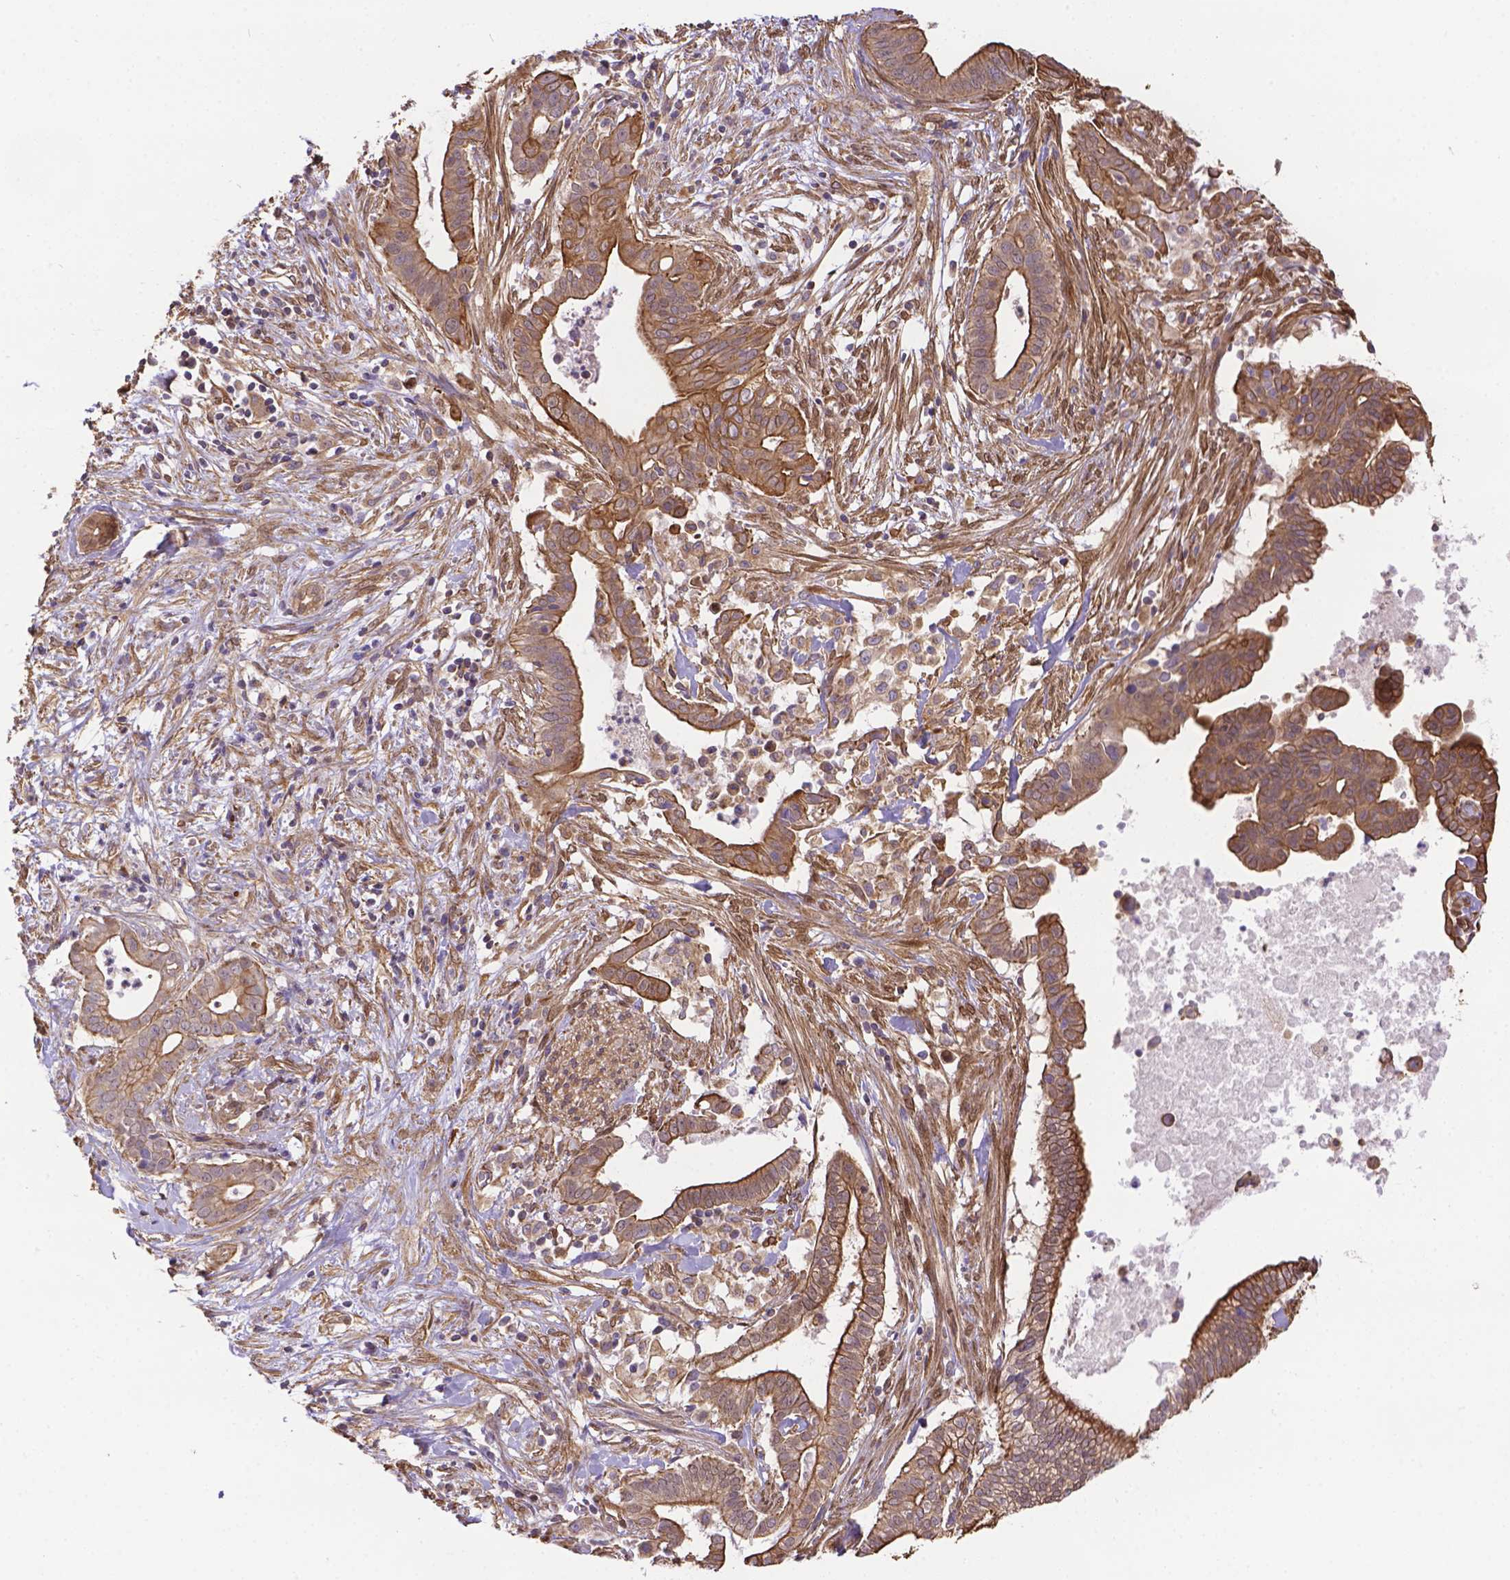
{"staining": {"intensity": "moderate", "quantity": ">75%", "location": "cytoplasmic/membranous"}, "tissue": "pancreatic cancer", "cell_type": "Tumor cells", "image_type": "cancer", "snomed": [{"axis": "morphology", "description": "Adenocarcinoma, NOS"}, {"axis": "topography", "description": "Pancreas"}], "caption": "An IHC micrograph of tumor tissue is shown. Protein staining in brown labels moderate cytoplasmic/membranous positivity in pancreatic adenocarcinoma within tumor cells.", "gene": "YAP1", "patient": {"sex": "male", "age": 61}}